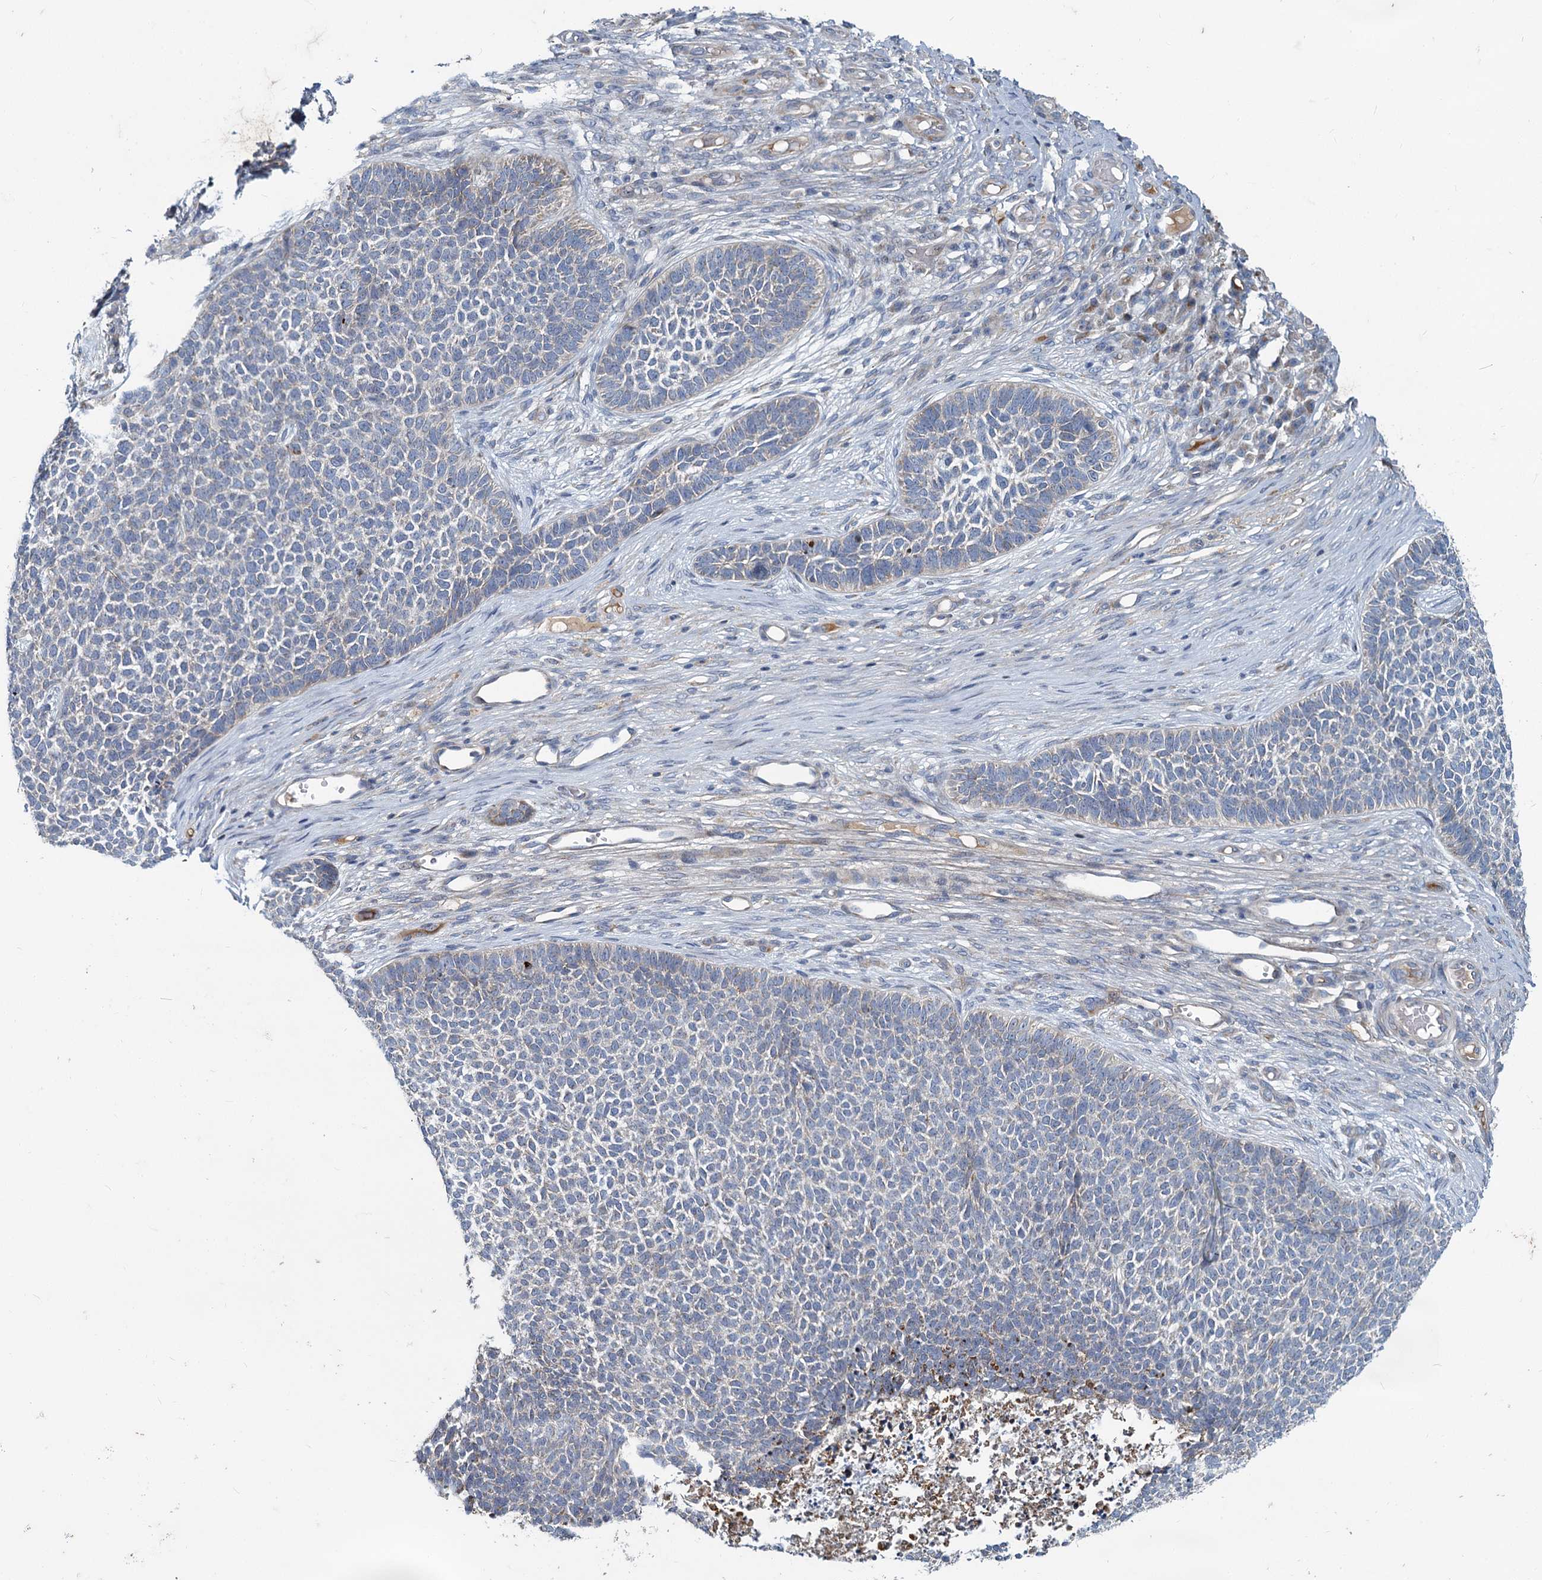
{"staining": {"intensity": "negative", "quantity": "none", "location": "none"}, "tissue": "skin cancer", "cell_type": "Tumor cells", "image_type": "cancer", "snomed": [{"axis": "morphology", "description": "Basal cell carcinoma"}, {"axis": "topography", "description": "Skin"}], "caption": "Tumor cells show no significant protein staining in skin cancer (basal cell carcinoma).", "gene": "DCUN1D2", "patient": {"sex": "female", "age": 84}}